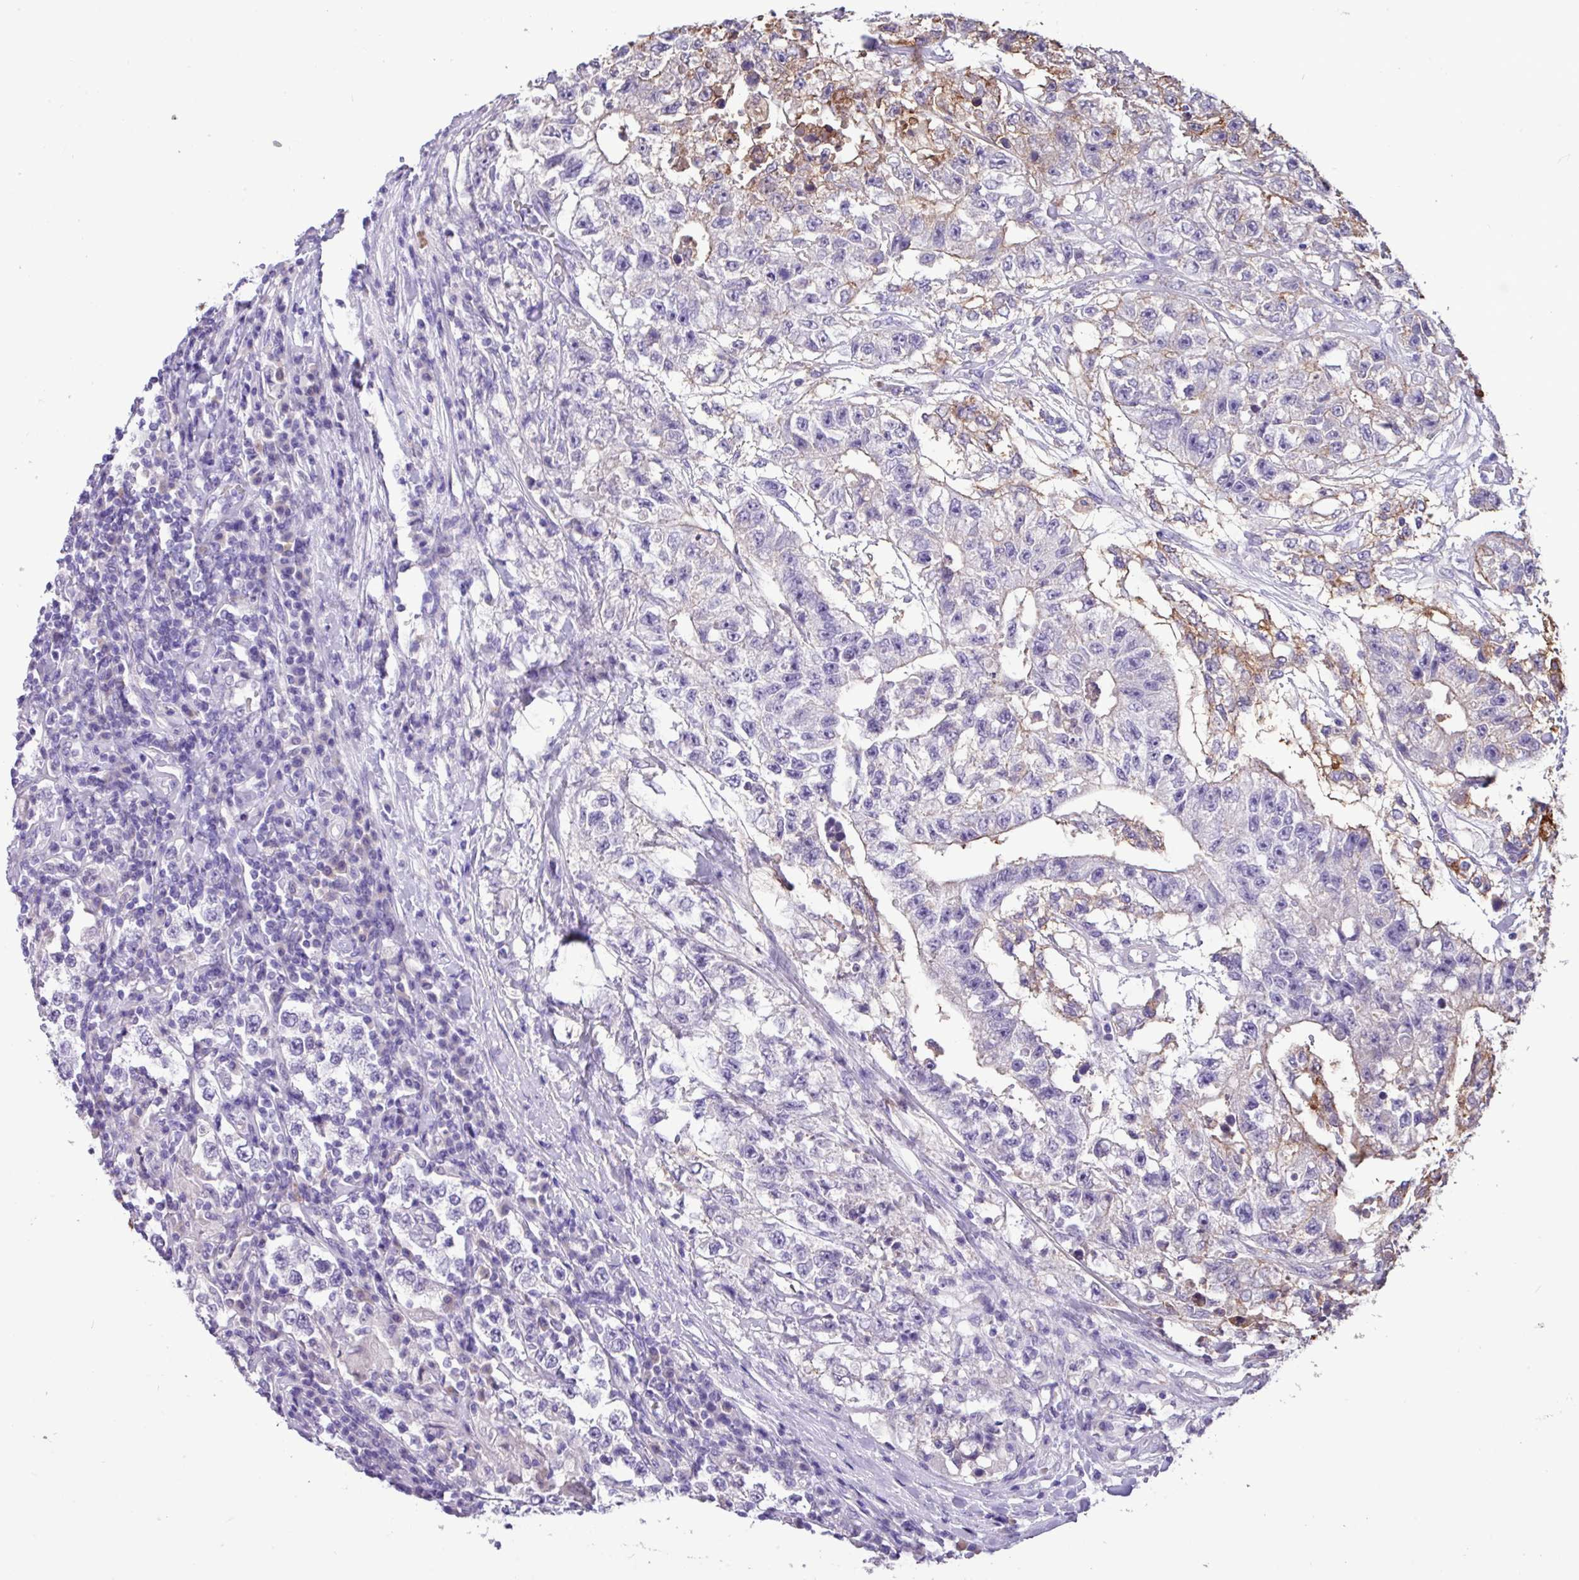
{"staining": {"intensity": "negative", "quantity": "none", "location": "none"}, "tissue": "testis cancer", "cell_type": "Tumor cells", "image_type": "cancer", "snomed": [{"axis": "morphology", "description": "Seminoma, NOS"}, {"axis": "morphology", "description": "Carcinoma, Embryonal, NOS"}, {"axis": "topography", "description": "Testis"}], "caption": "Testis cancer (embryonal carcinoma) stained for a protein using immunohistochemistry exhibits no positivity tumor cells.", "gene": "EPCAM", "patient": {"sex": "male", "age": 41}}